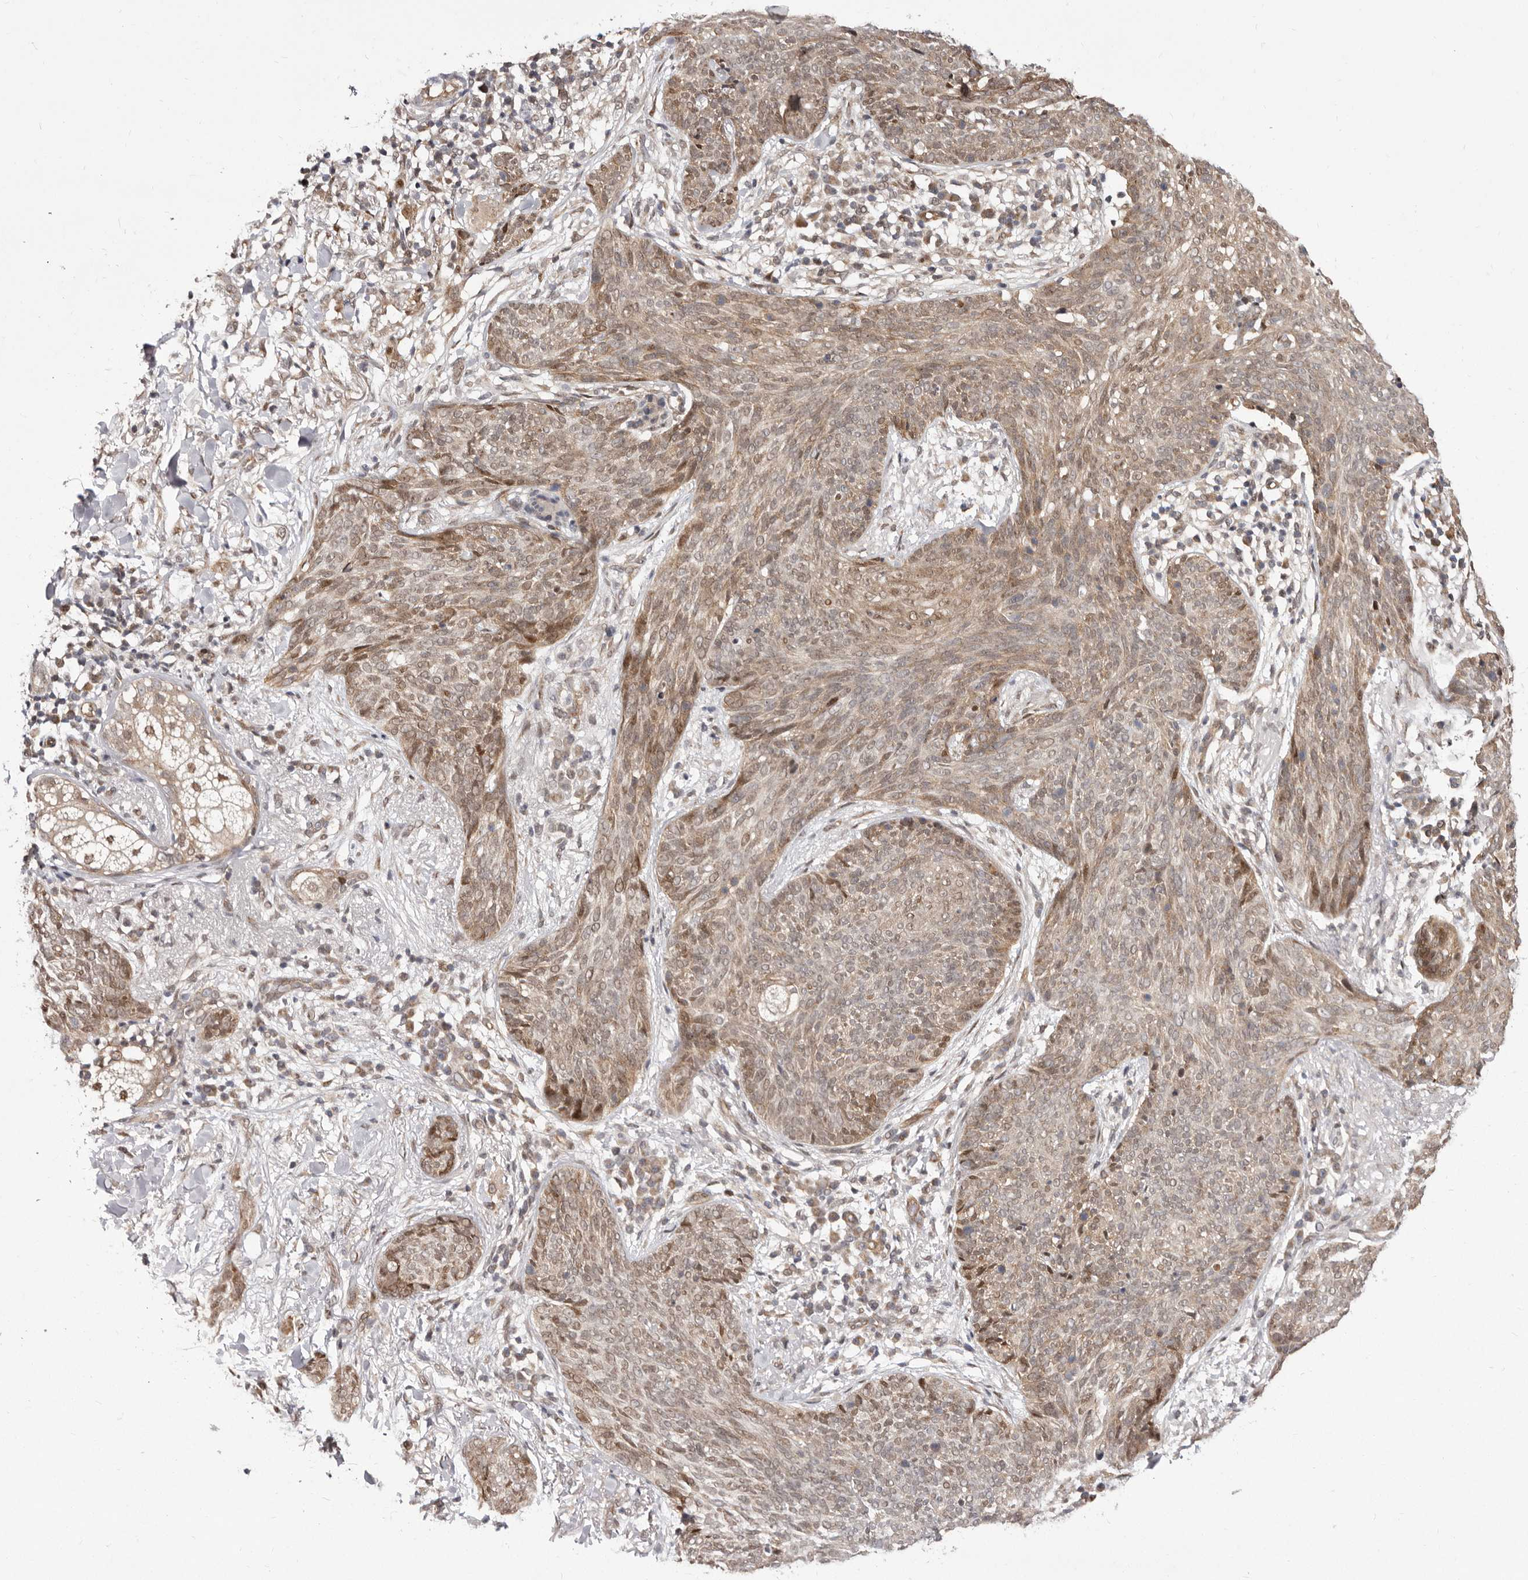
{"staining": {"intensity": "weak", "quantity": ">75%", "location": "cytoplasmic/membranous,nuclear"}, "tissue": "skin cancer", "cell_type": "Tumor cells", "image_type": "cancer", "snomed": [{"axis": "morphology", "description": "Basal cell carcinoma"}, {"axis": "topography", "description": "Skin"}], "caption": "IHC of skin basal cell carcinoma displays low levels of weak cytoplasmic/membranous and nuclear expression in approximately >75% of tumor cells.", "gene": "GLRX3", "patient": {"sex": "male", "age": 85}}